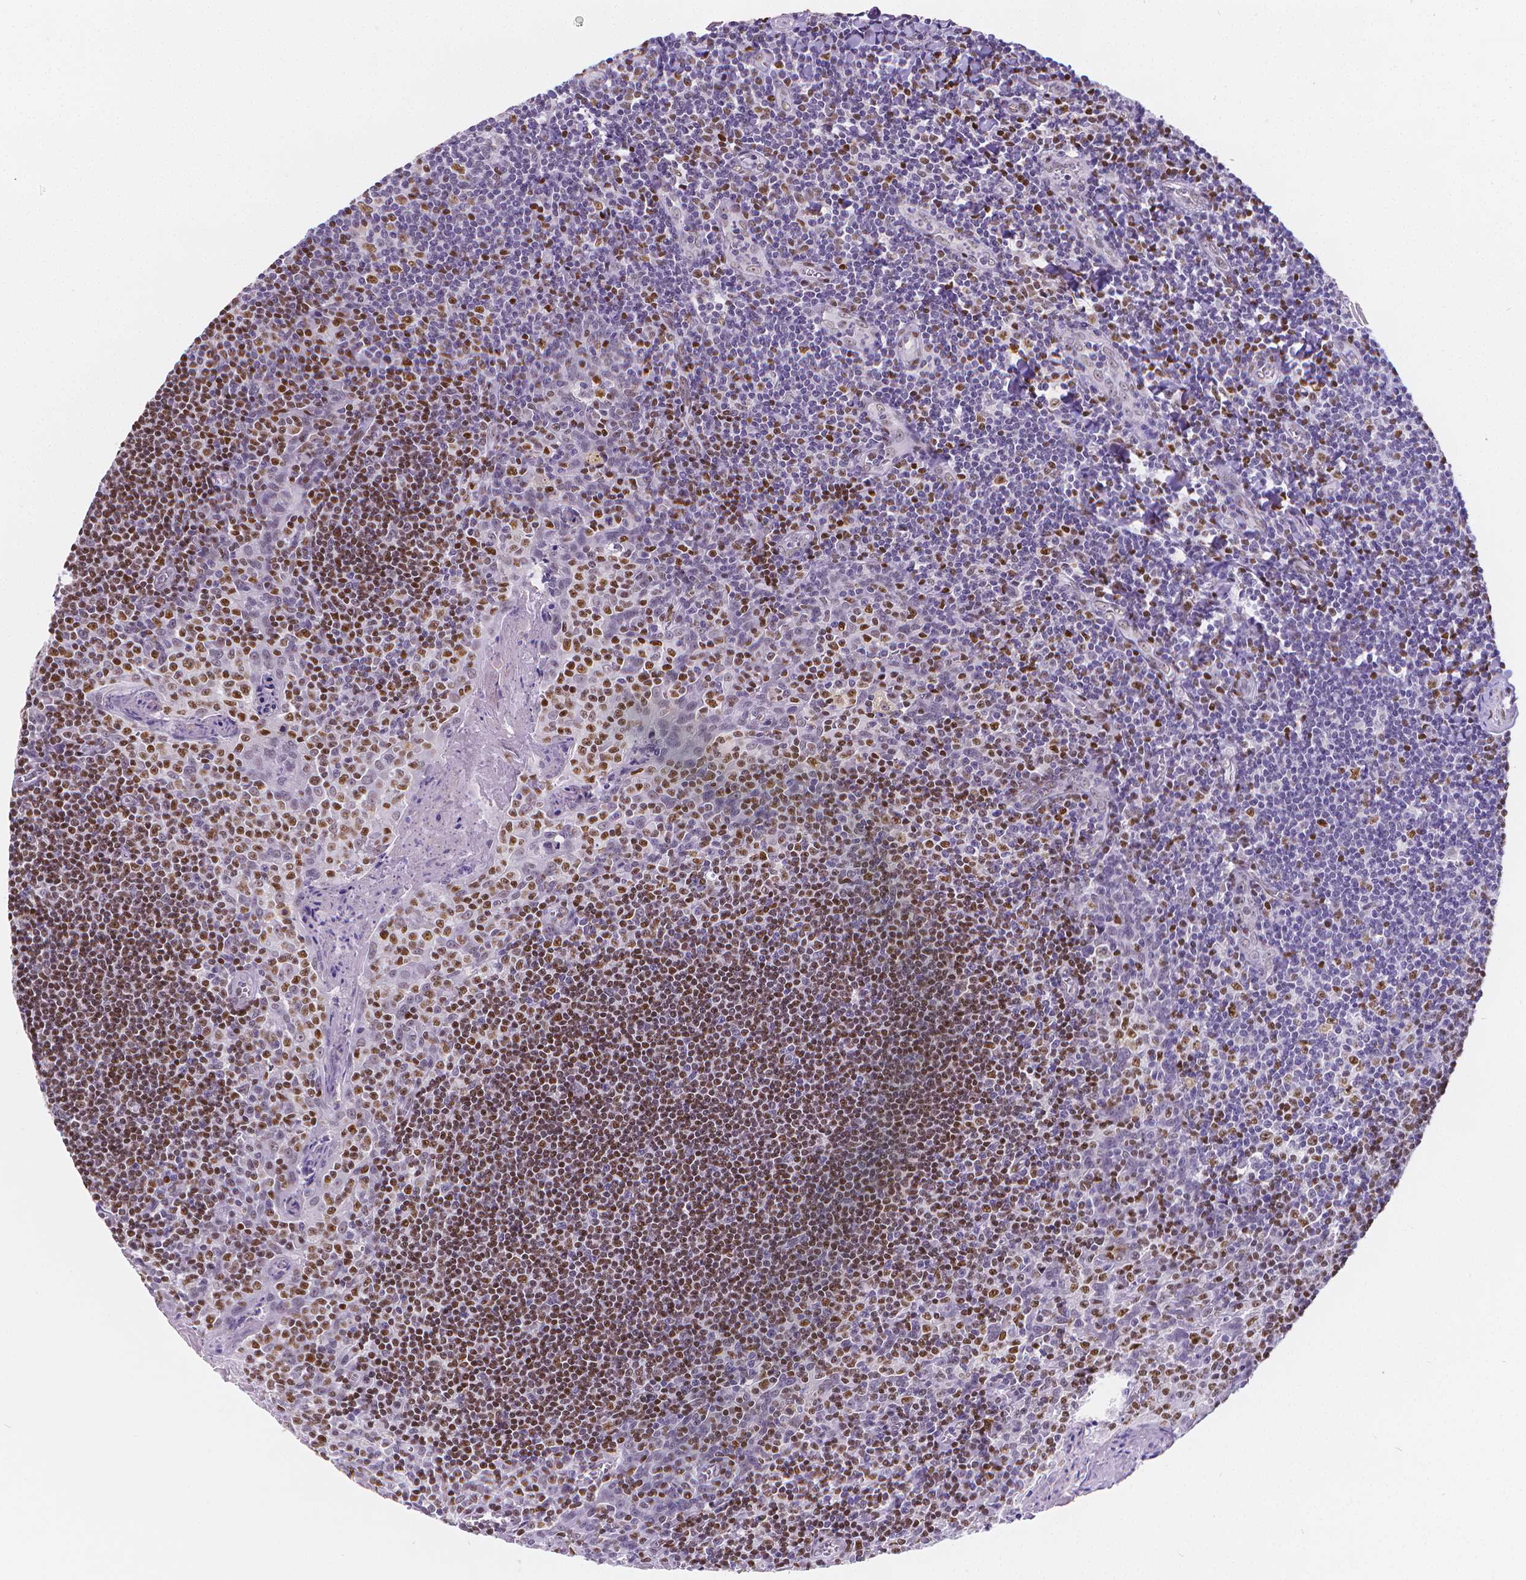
{"staining": {"intensity": "moderate", "quantity": "25%-75%", "location": "nuclear"}, "tissue": "tonsil", "cell_type": "Germinal center cells", "image_type": "normal", "snomed": [{"axis": "morphology", "description": "Normal tissue, NOS"}, {"axis": "morphology", "description": "Inflammation, NOS"}, {"axis": "topography", "description": "Tonsil"}], "caption": "The image shows a brown stain indicating the presence of a protein in the nuclear of germinal center cells in tonsil.", "gene": "MEF2C", "patient": {"sex": "female", "age": 31}}